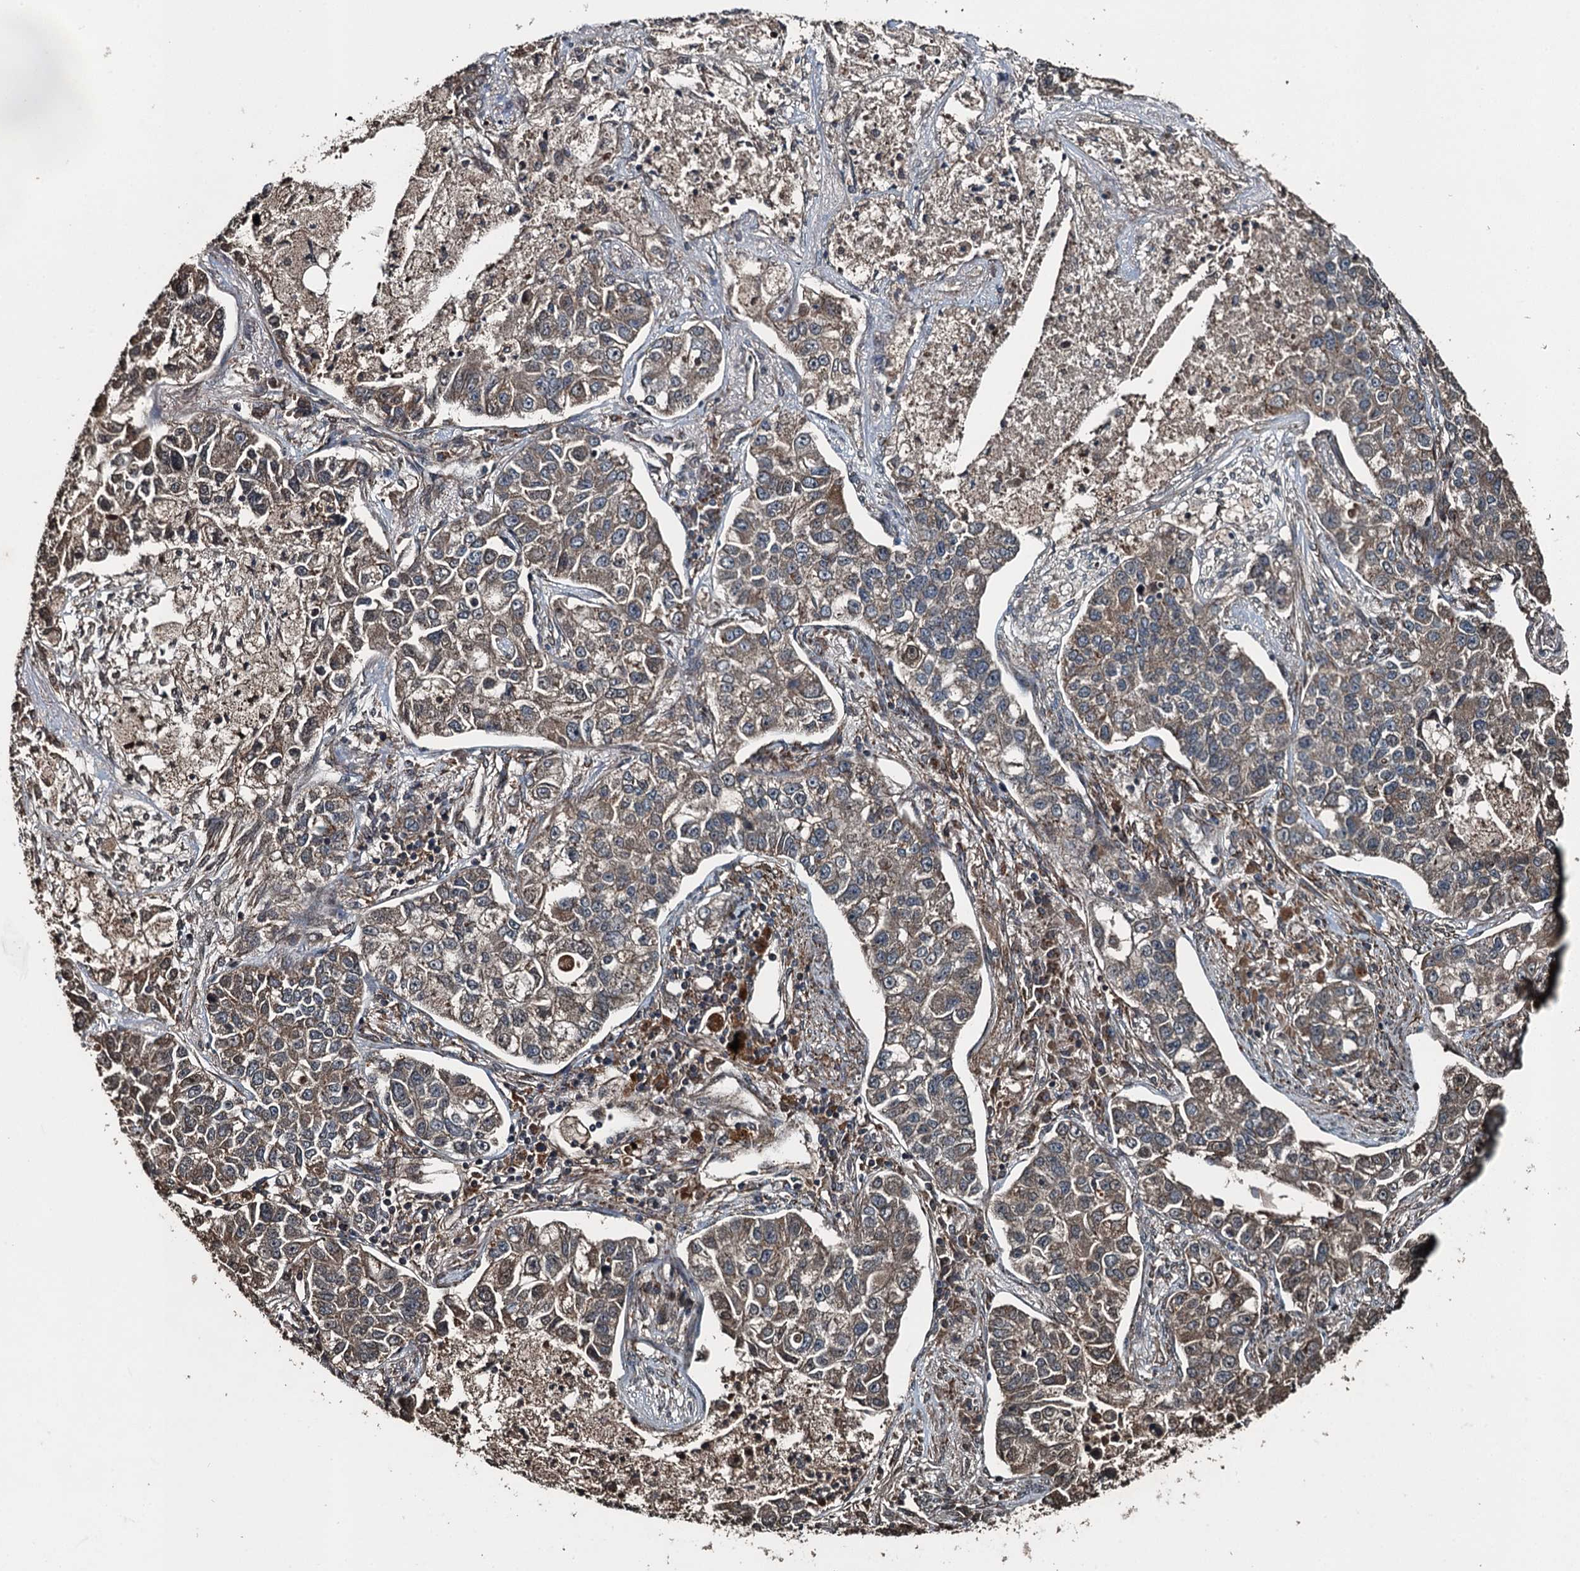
{"staining": {"intensity": "weak", "quantity": ">75%", "location": "cytoplasmic/membranous"}, "tissue": "lung cancer", "cell_type": "Tumor cells", "image_type": "cancer", "snomed": [{"axis": "morphology", "description": "Adenocarcinoma, NOS"}, {"axis": "topography", "description": "Lung"}], "caption": "Immunohistochemical staining of human lung cancer demonstrates low levels of weak cytoplasmic/membranous protein staining in approximately >75% of tumor cells.", "gene": "TCTN1", "patient": {"sex": "male", "age": 49}}